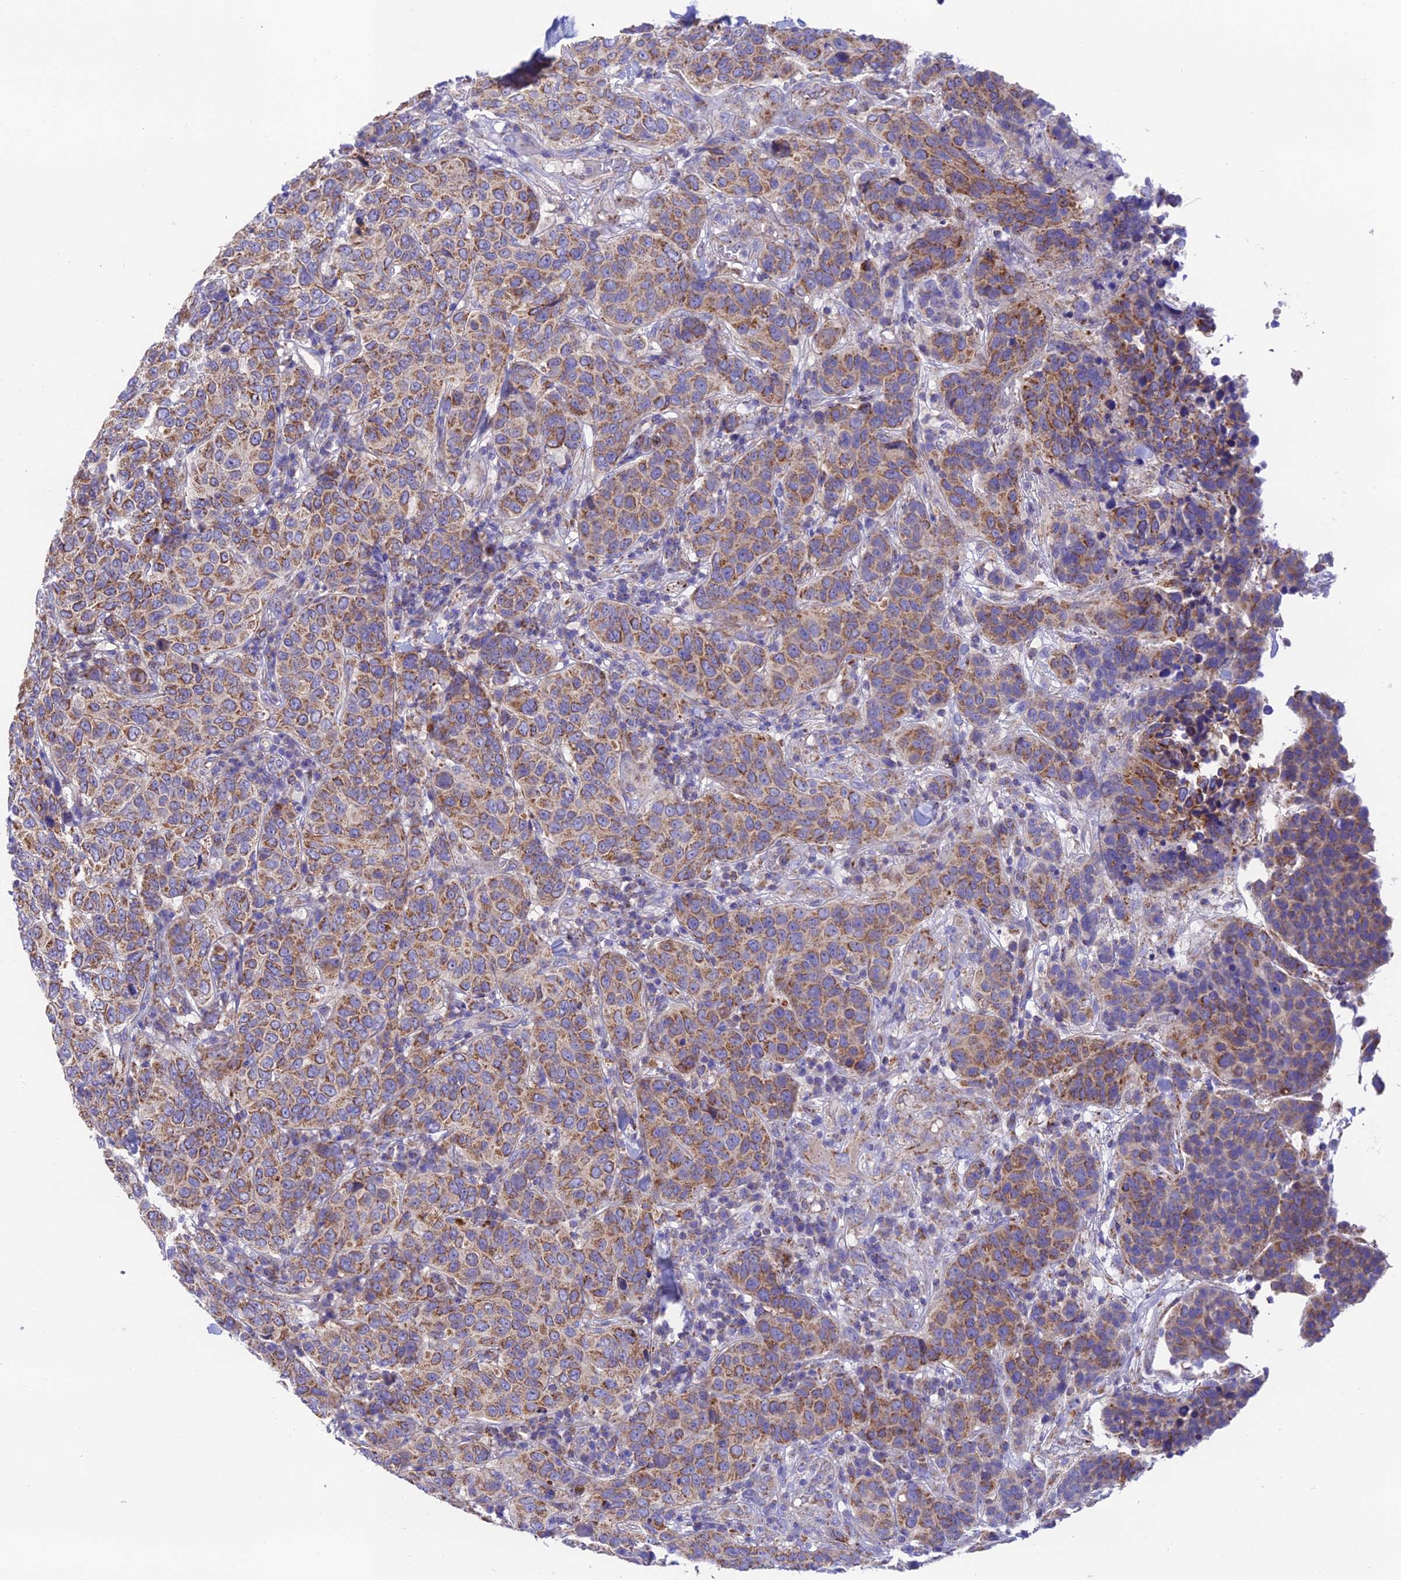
{"staining": {"intensity": "moderate", "quantity": ">75%", "location": "cytoplasmic/membranous"}, "tissue": "breast cancer", "cell_type": "Tumor cells", "image_type": "cancer", "snomed": [{"axis": "morphology", "description": "Duct carcinoma"}, {"axis": "topography", "description": "Breast"}], "caption": "Protein positivity by immunohistochemistry (IHC) displays moderate cytoplasmic/membranous positivity in about >75% of tumor cells in breast cancer. The staining is performed using DAB (3,3'-diaminobenzidine) brown chromogen to label protein expression. The nuclei are counter-stained blue using hematoxylin.", "gene": "HSDL2", "patient": {"sex": "female", "age": 55}}